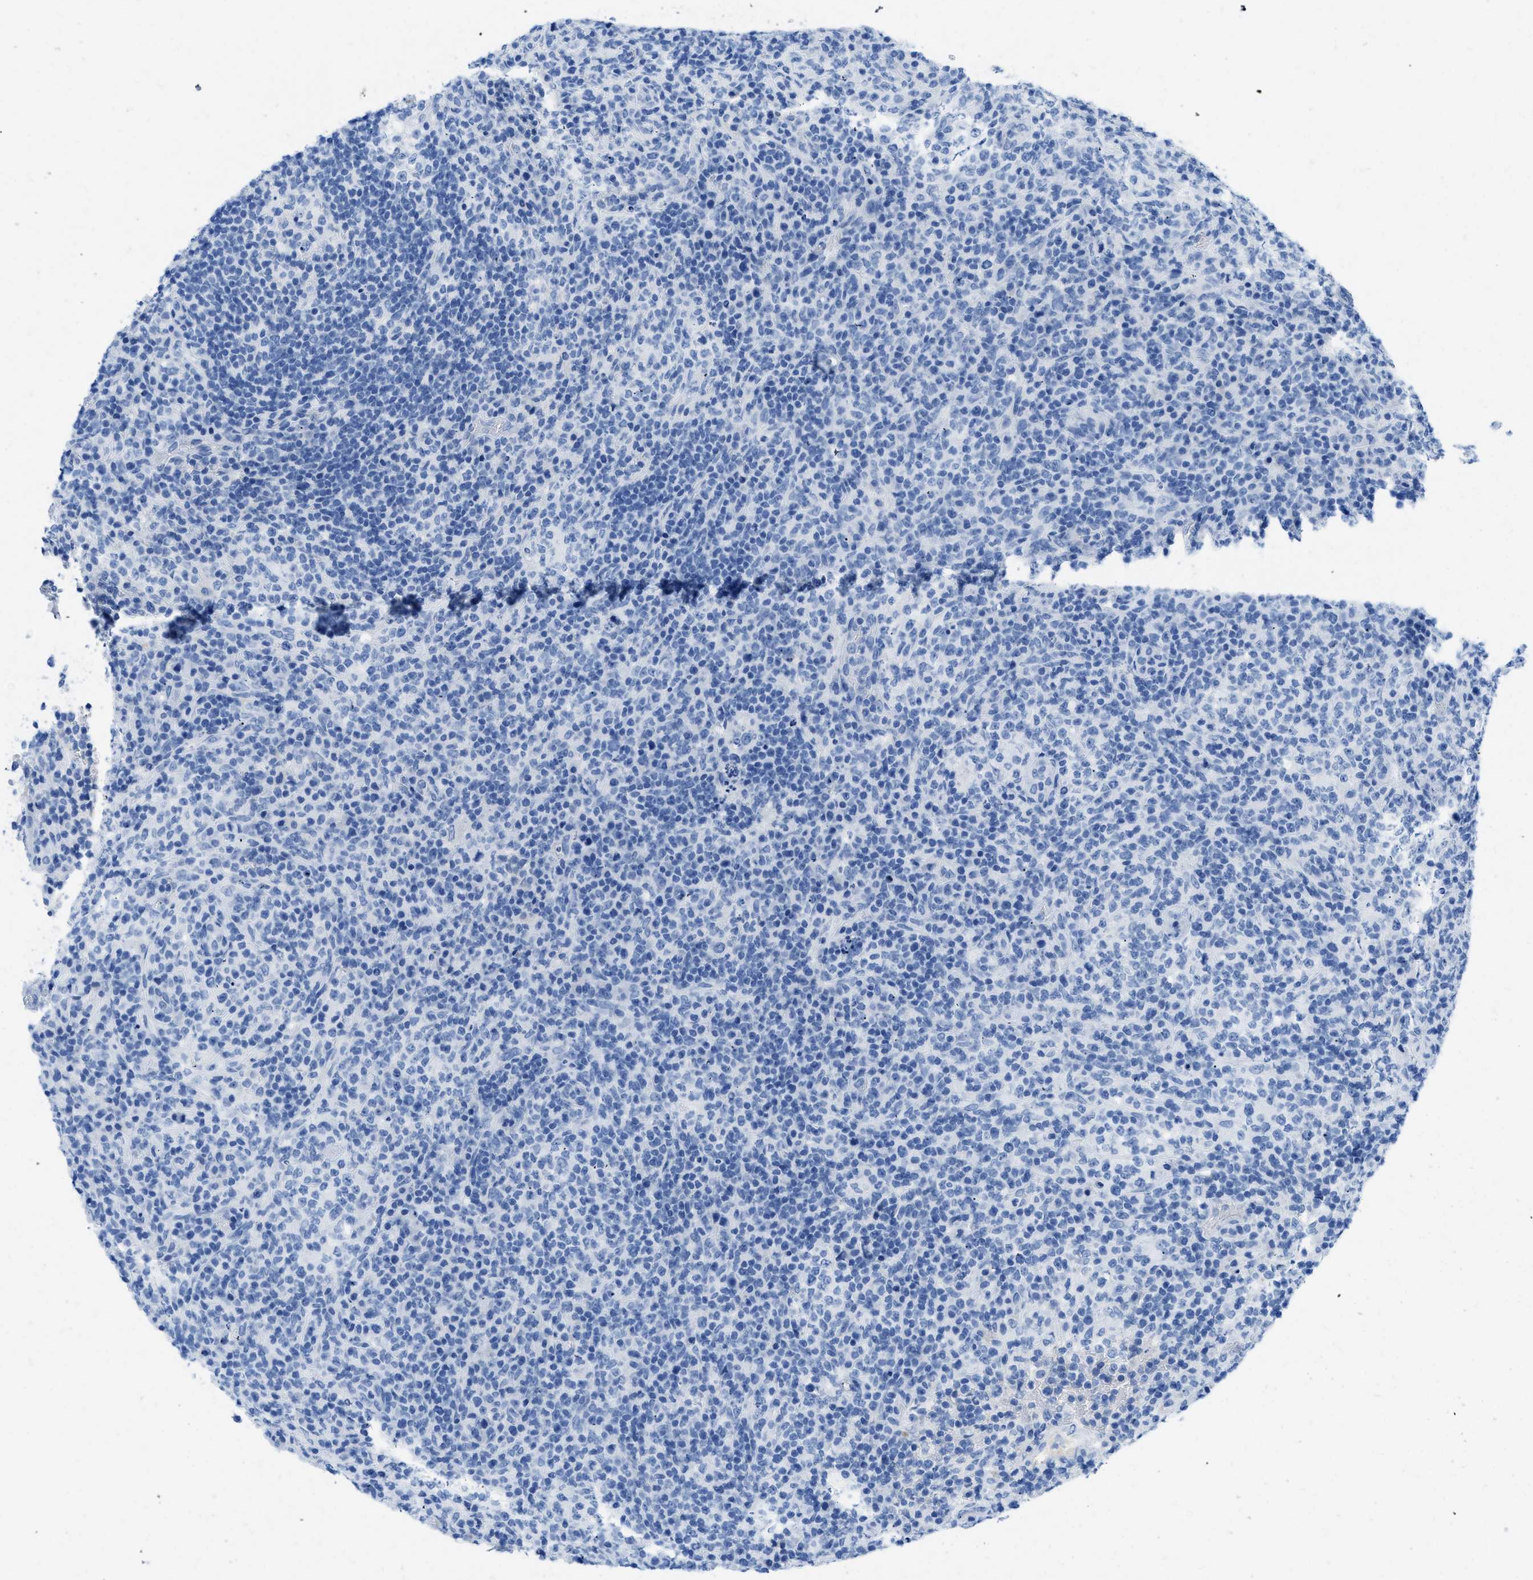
{"staining": {"intensity": "negative", "quantity": "none", "location": "none"}, "tissue": "lymphoma", "cell_type": "Tumor cells", "image_type": "cancer", "snomed": [{"axis": "morphology", "description": "Malignant lymphoma, non-Hodgkin's type, High grade"}, {"axis": "topography", "description": "Lymph node"}], "caption": "High power microscopy micrograph of an immunohistochemistry (IHC) image of lymphoma, revealing no significant positivity in tumor cells. (DAB (3,3'-diaminobenzidine) immunohistochemistry (IHC) with hematoxylin counter stain).", "gene": "COL3A1", "patient": {"sex": "female", "age": 76}}